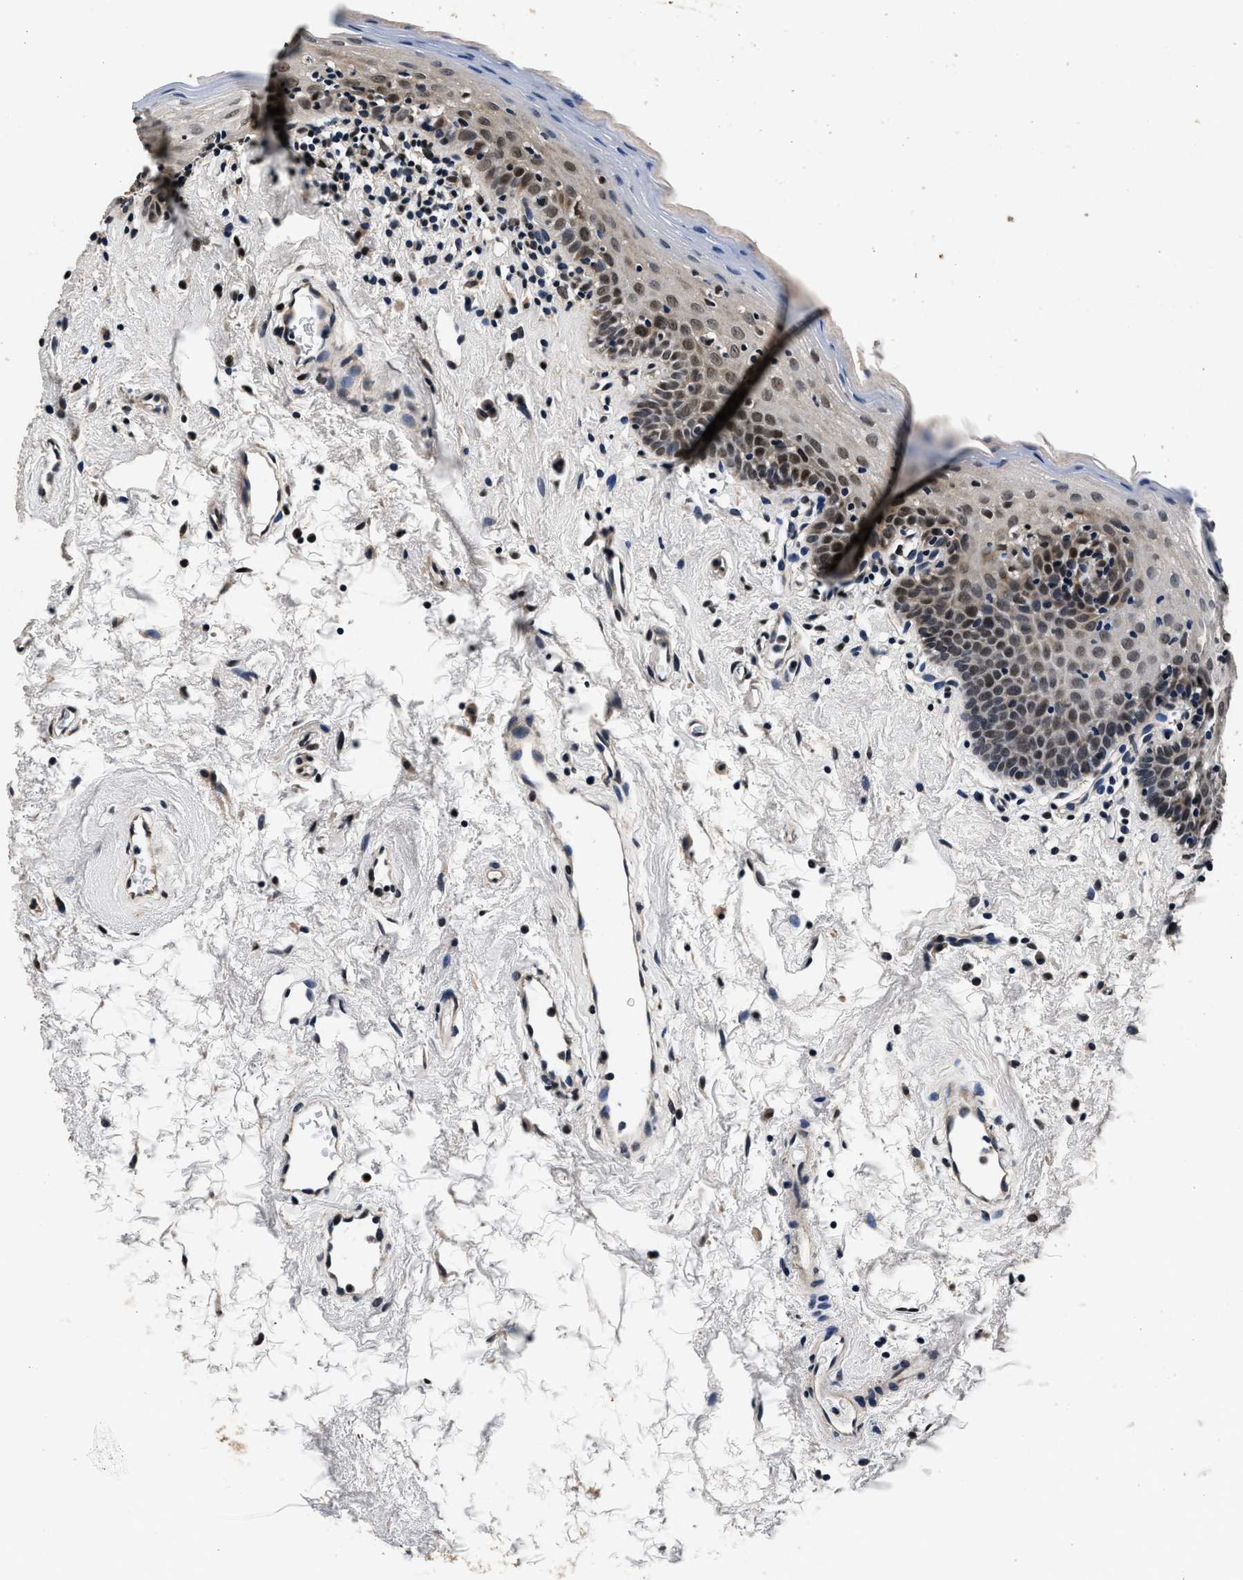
{"staining": {"intensity": "moderate", "quantity": "25%-75%", "location": "nuclear"}, "tissue": "oral mucosa", "cell_type": "Squamous epithelial cells", "image_type": "normal", "snomed": [{"axis": "morphology", "description": "Normal tissue, NOS"}, {"axis": "topography", "description": "Oral tissue"}], "caption": "Immunohistochemical staining of normal oral mucosa demonstrates 25%-75% levels of moderate nuclear protein positivity in approximately 25%-75% of squamous epithelial cells. The staining was performed using DAB (3,3'-diaminobenzidine) to visualize the protein expression in brown, while the nuclei were stained in blue with hematoxylin (Magnification: 20x).", "gene": "CSTF1", "patient": {"sex": "male", "age": 66}}